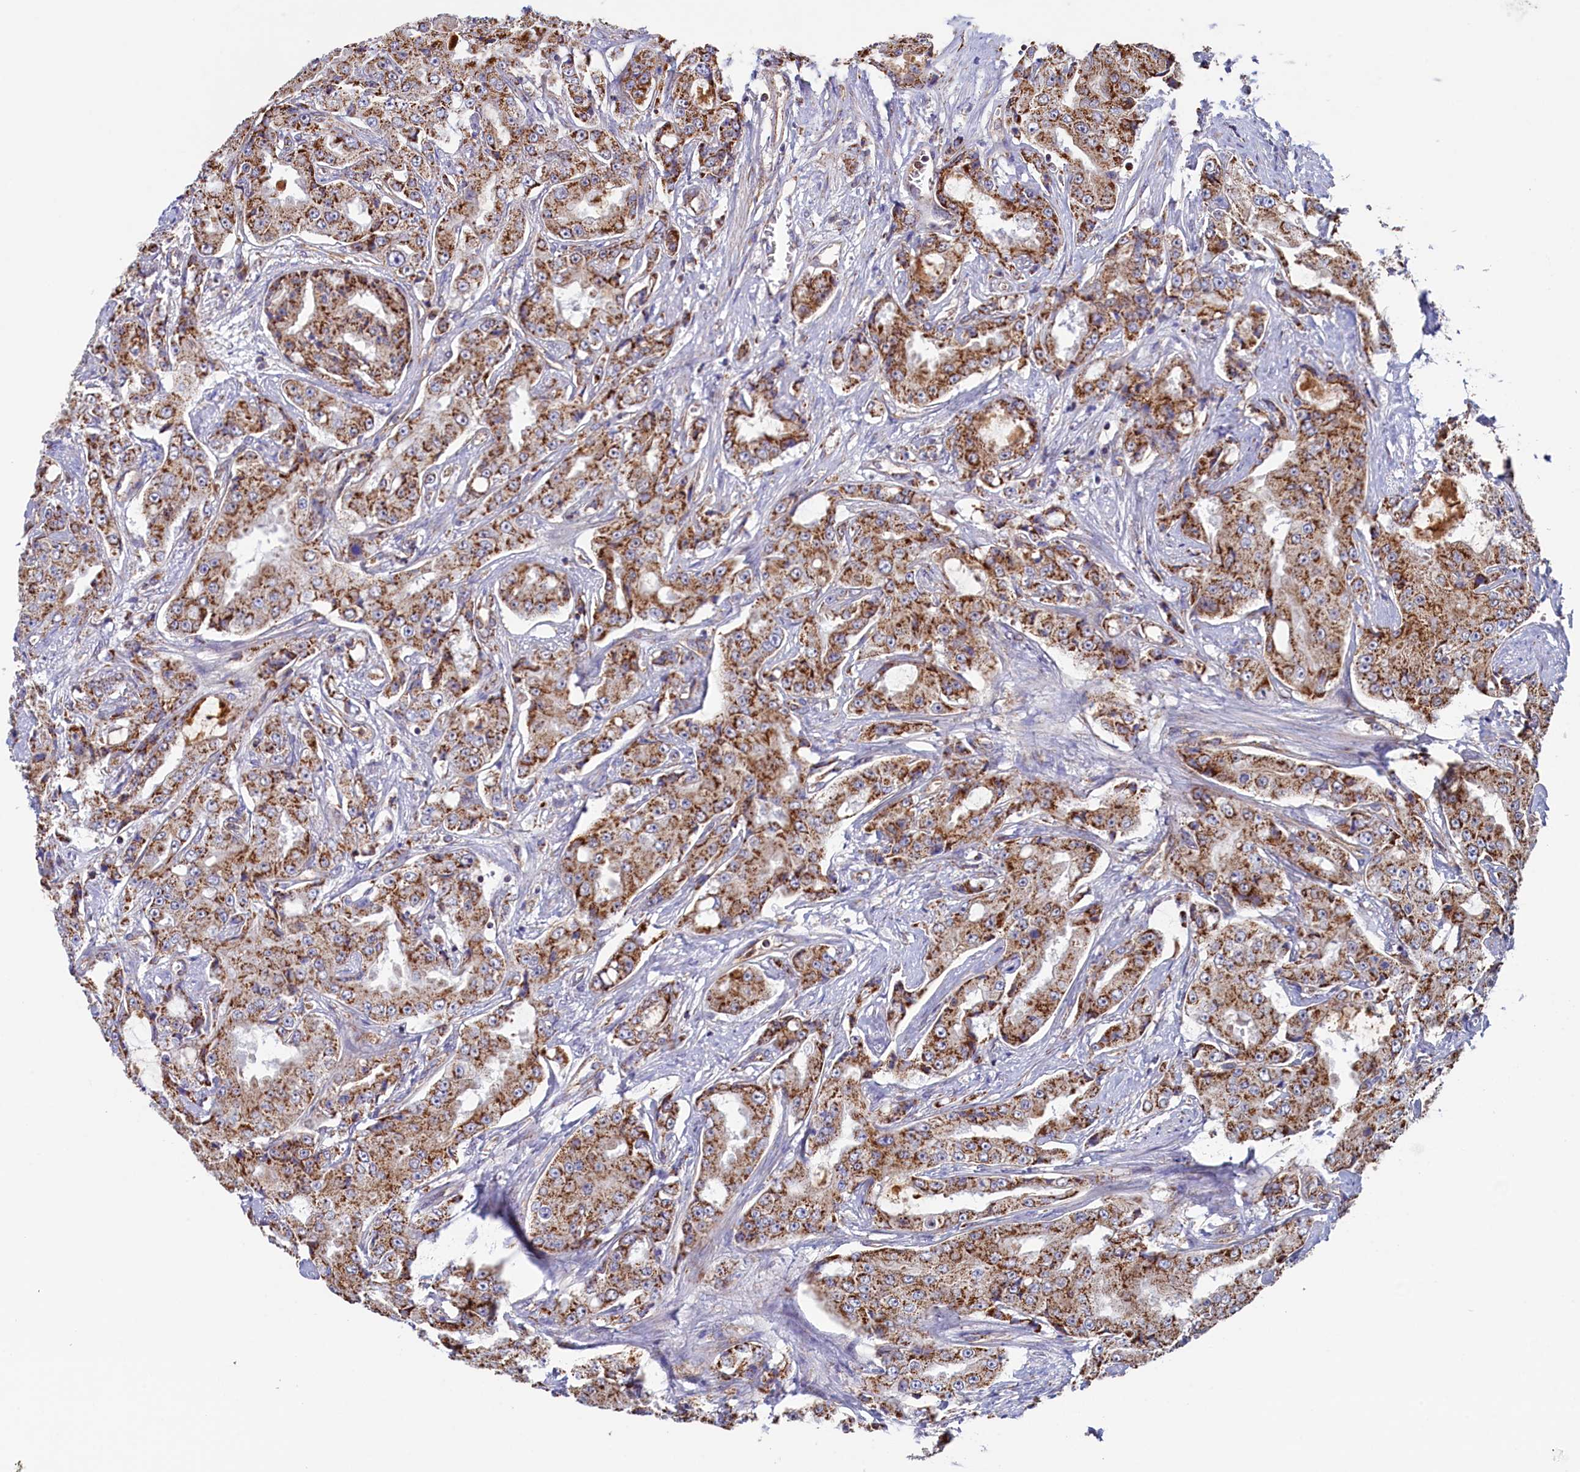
{"staining": {"intensity": "moderate", "quantity": ">75%", "location": "cytoplasmic/membranous"}, "tissue": "prostate cancer", "cell_type": "Tumor cells", "image_type": "cancer", "snomed": [{"axis": "morphology", "description": "Adenocarcinoma, High grade"}, {"axis": "topography", "description": "Prostate"}], "caption": "Human prostate cancer stained with a brown dye displays moderate cytoplasmic/membranous positive positivity in approximately >75% of tumor cells.", "gene": "UBE3B", "patient": {"sex": "male", "age": 73}}